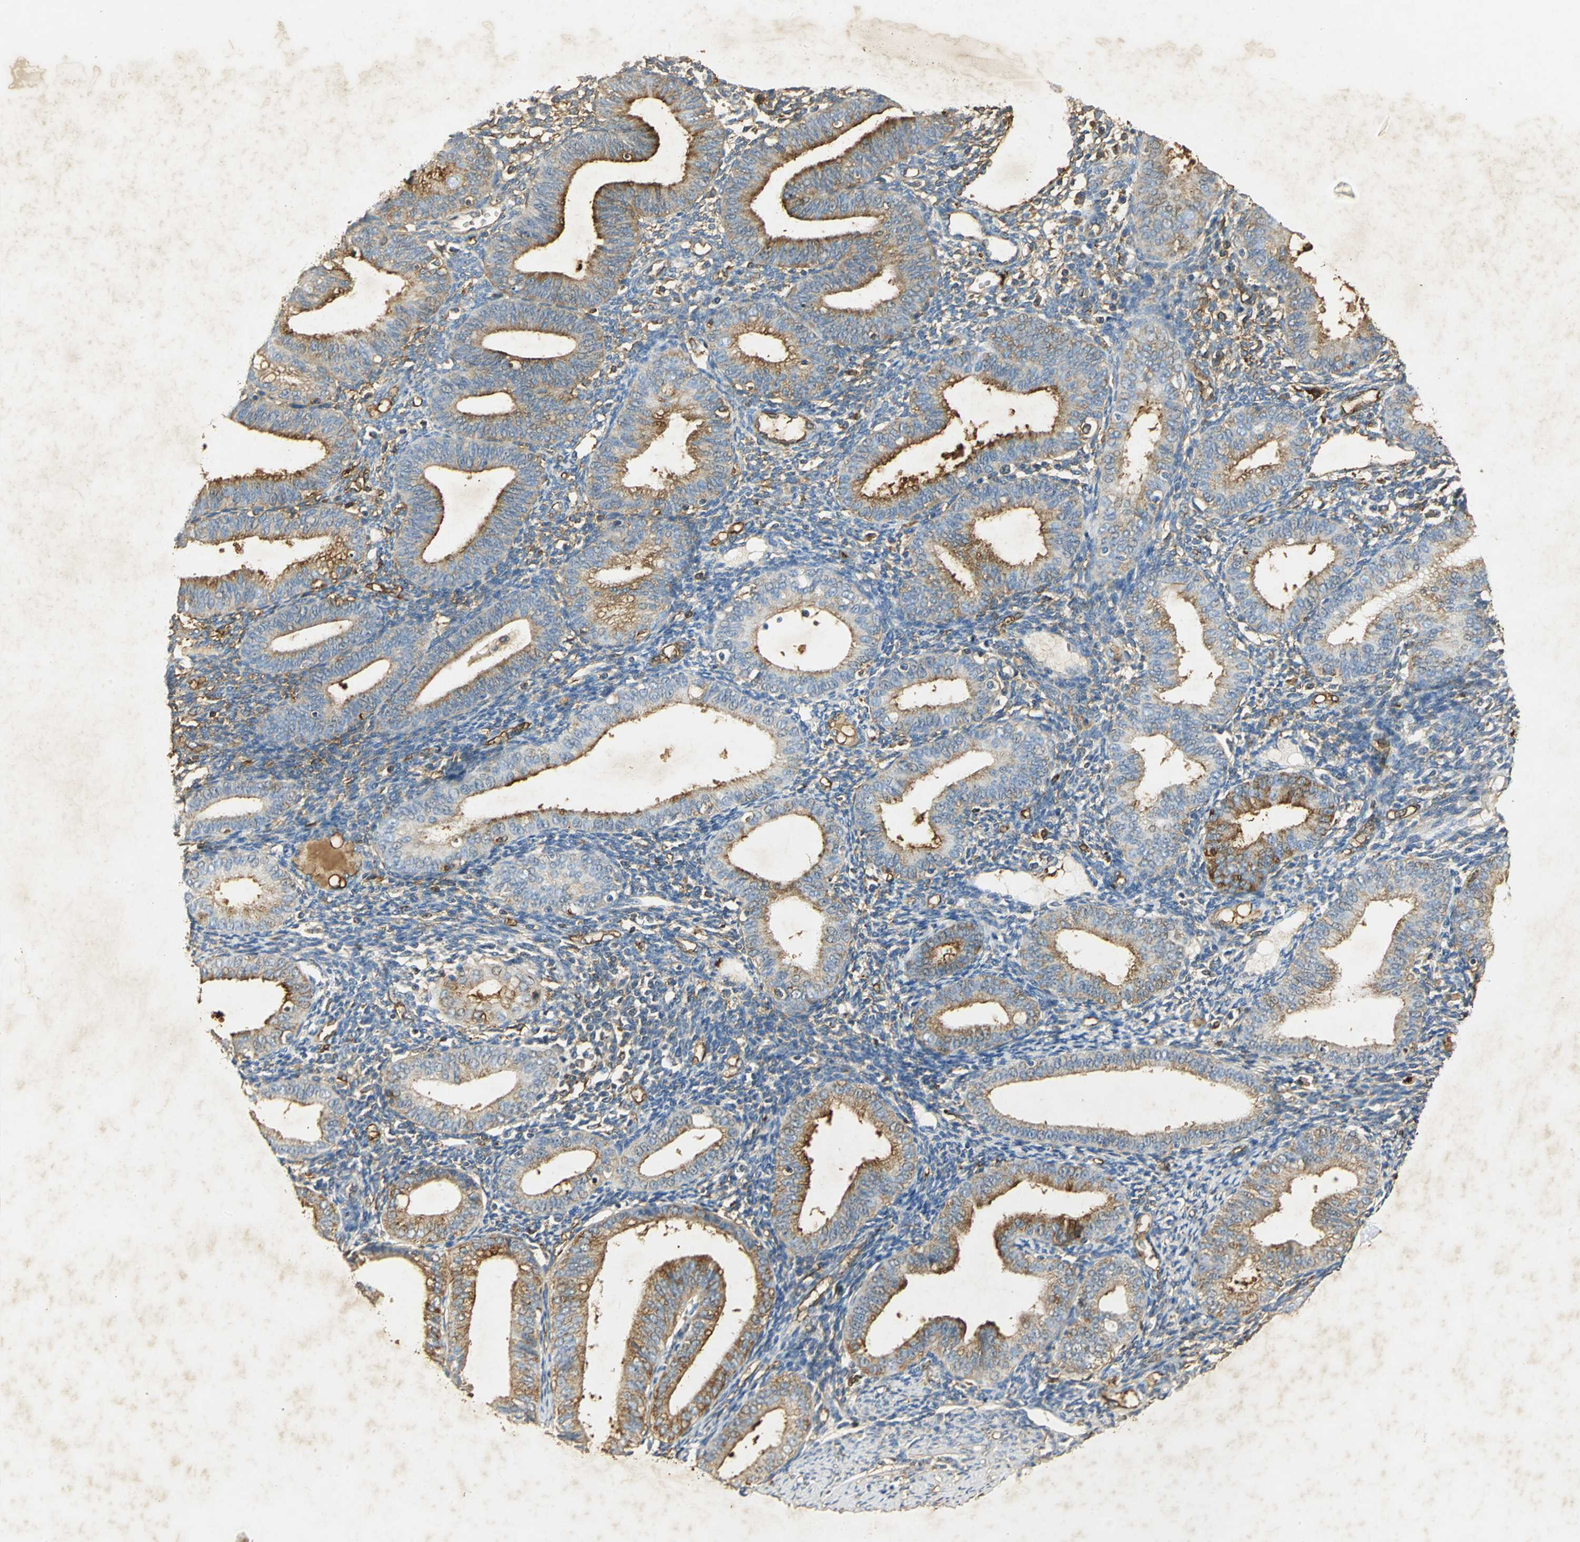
{"staining": {"intensity": "moderate", "quantity": "<25%", "location": "cytoplasmic/membranous,nuclear"}, "tissue": "endometrium", "cell_type": "Cells in endometrial stroma", "image_type": "normal", "snomed": [{"axis": "morphology", "description": "Normal tissue, NOS"}, {"axis": "topography", "description": "Endometrium"}], "caption": "IHC (DAB) staining of unremarkable human endometrium exhibits moderate cytoplasmic/membranous,nuclear protein staining in approximately <25% of cells in endometrial stroma. Immunohistochemistry stains the protein in brown and the nuclei are stained blue.", "gene": "ANXA4", "patient": {"sex": "female", "age": 61}}